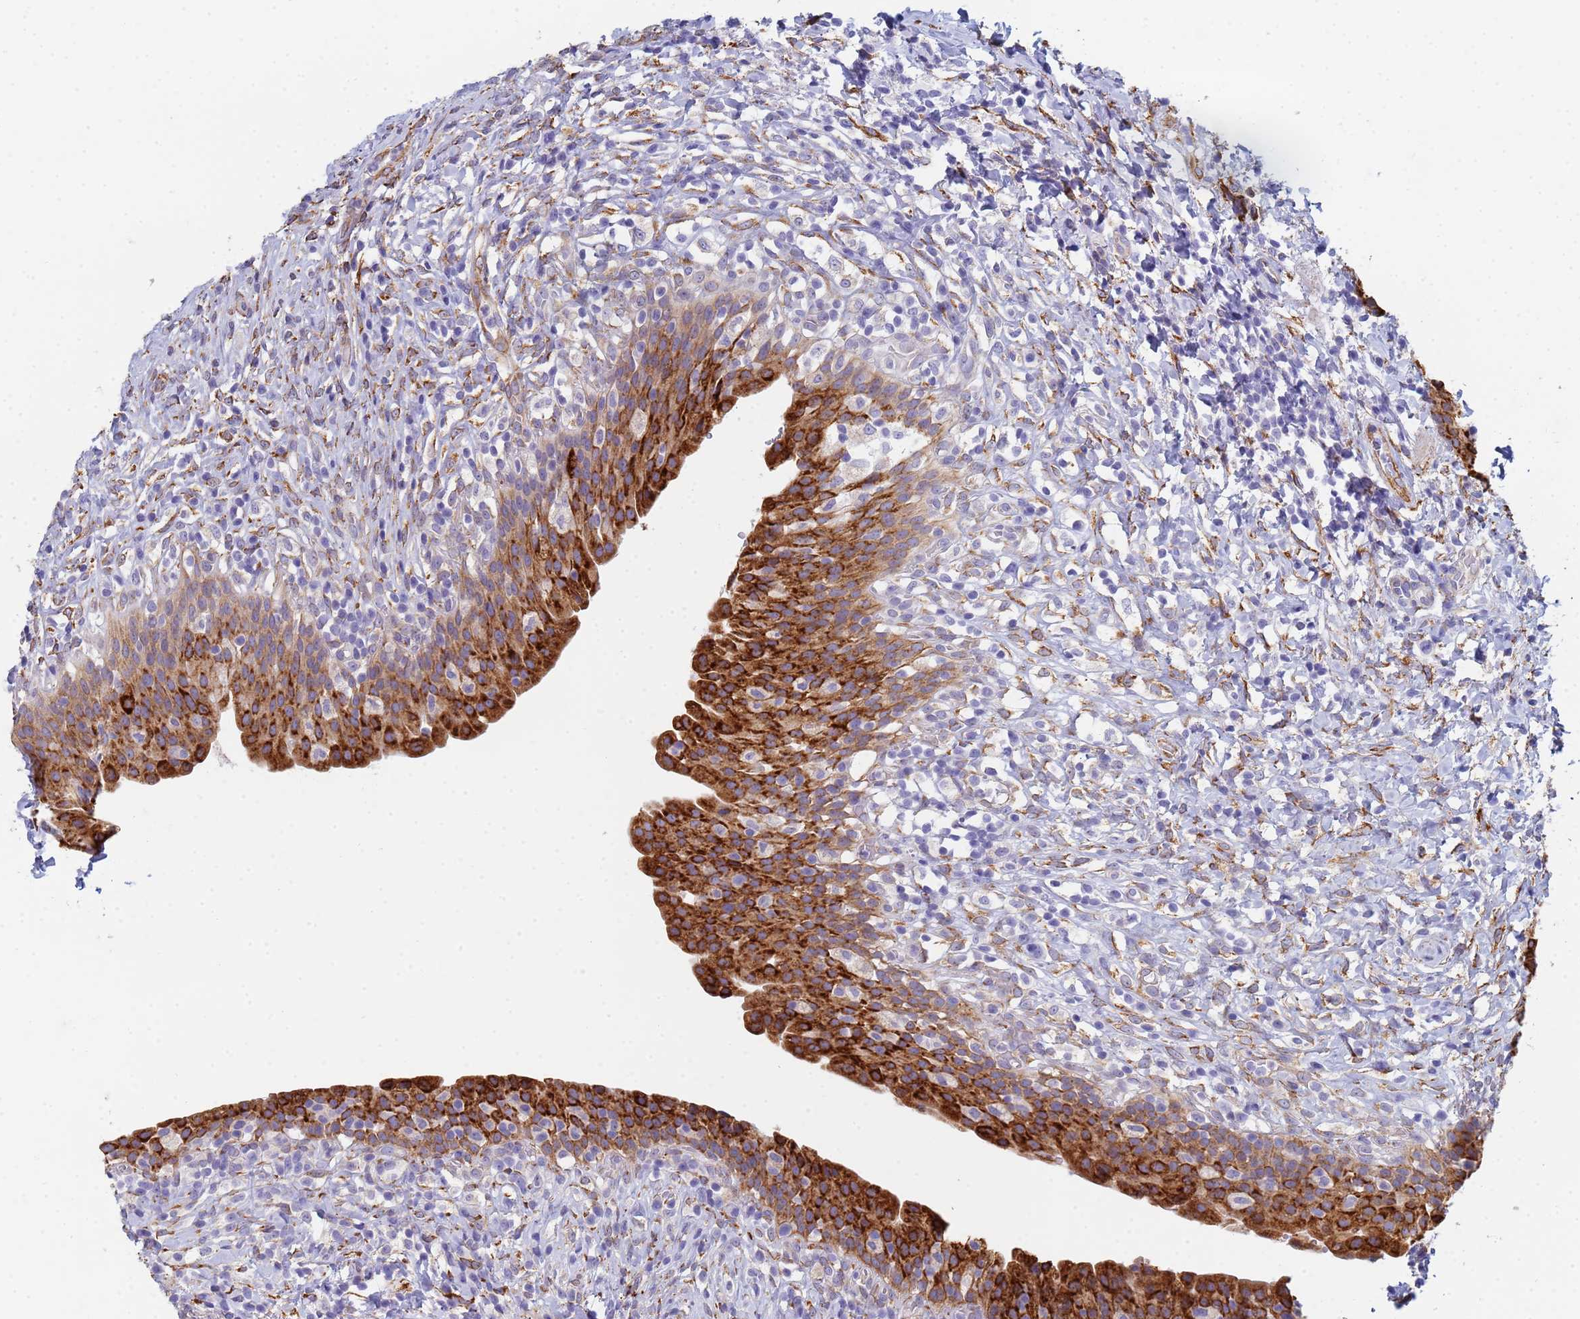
{"staining": {"intensity": "strong", "quantity": ">75%", "location": "cytoplasmic/membranous"}, "tissue": "urinary bladder", "cell_type": "Urothelial cells", "image_type": "normal", "snomed": [{"axis": "morphology", "description": "Normal tissue, NOS"}, {"axis": "morphology", "description": "Inflammation, NOS"}, {"axis": "topography", "description": "Urinary bladder"}], "caption": "The photomicrograph exhibits immunohistochemical staining of unremarkable urinary bladder. There is strong cytoplasmic/membranous staining is present in about >75% of urothelial cells.", "gene": "GDAP2", "patient": {"sex": "male", "age": 64}}